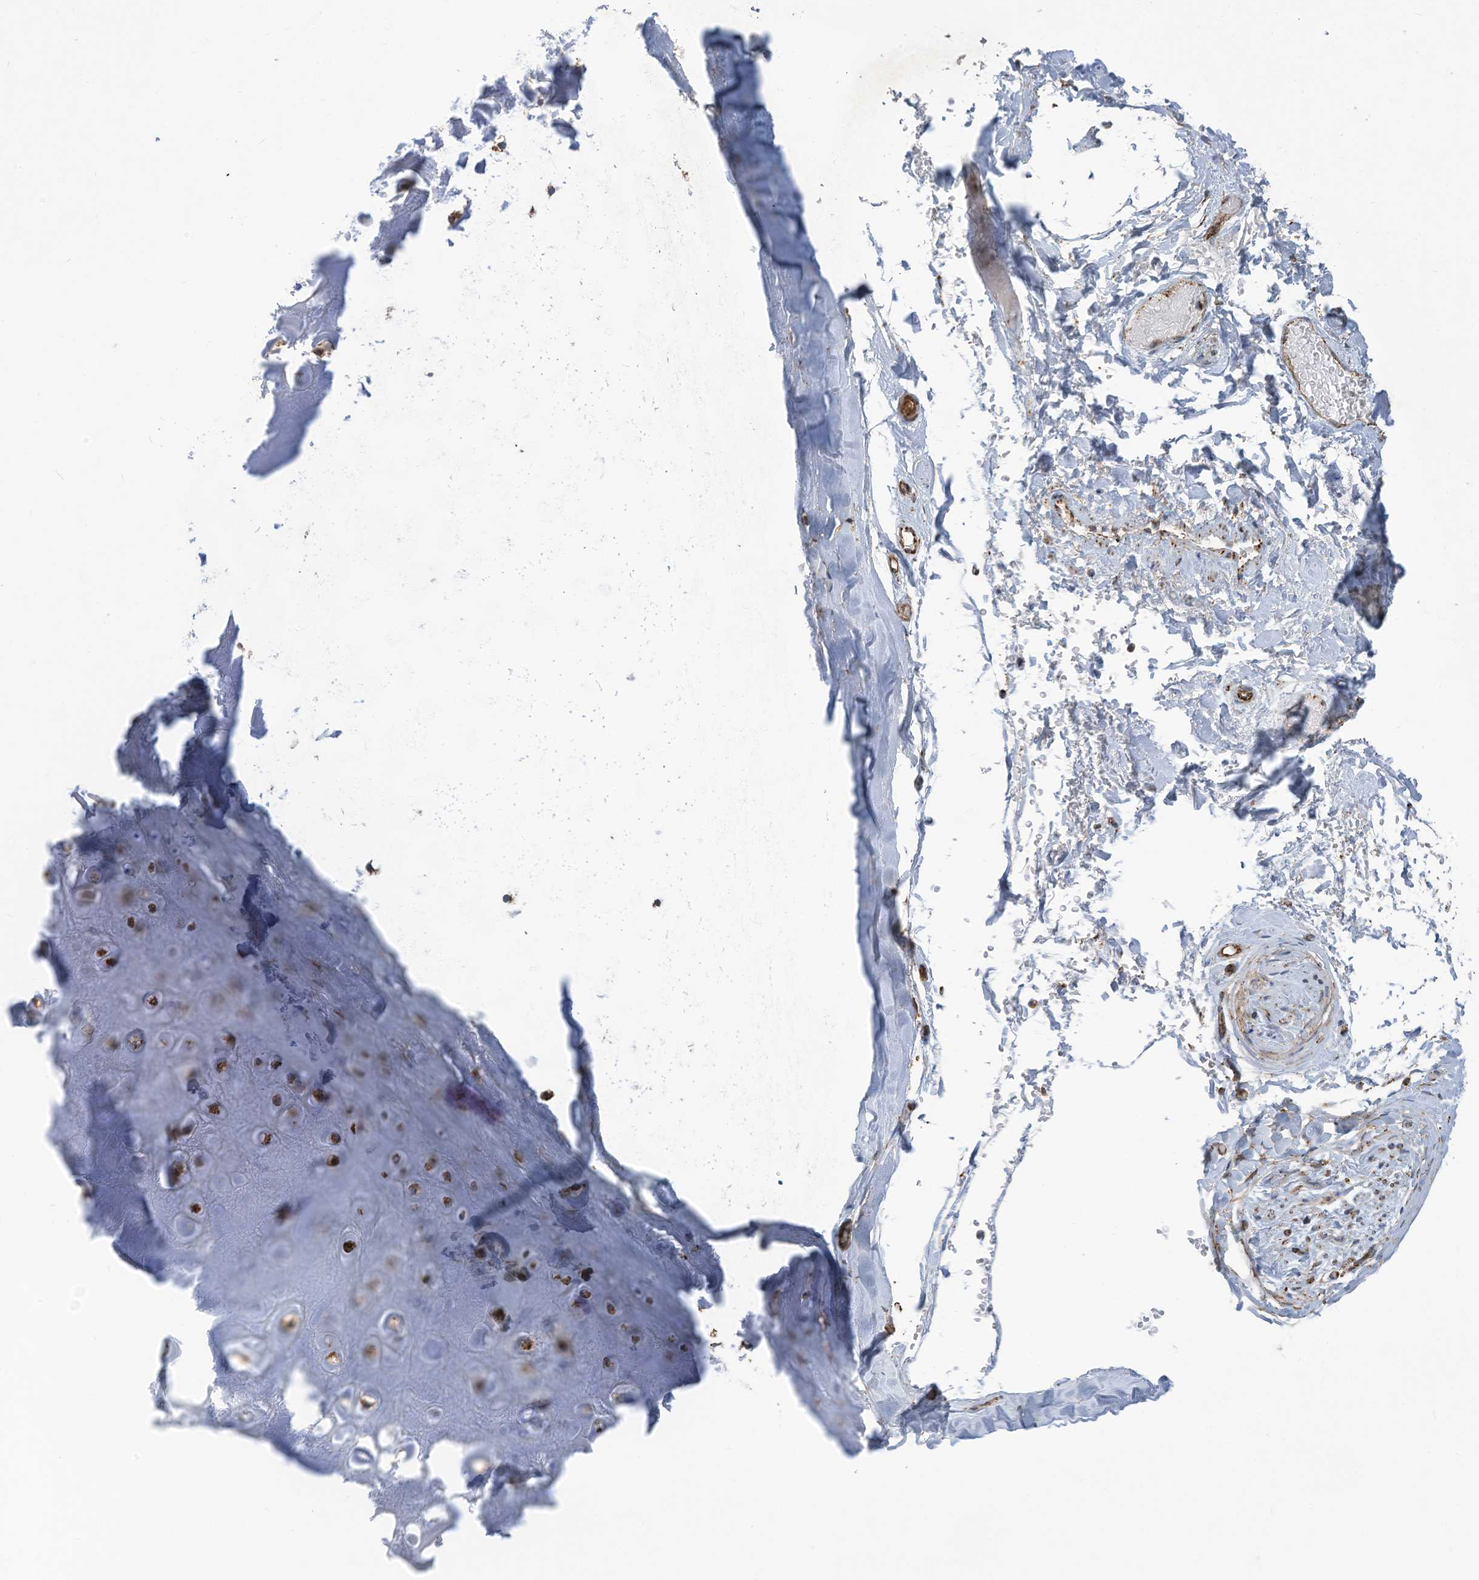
{"staining": {"intensity": "weak", "quantity": ">75%", "location": "cytoplasmic/membranous"}, "tissue": "adipose tissue", "cell_type": "Adipocytes", "image_type": "normal", "snomed": [{"axis": "morphology", "description": "Normal tissue, NOS"}, {"axis": "morphology", "description": "Basal cell carcinoma"}, {"axis": "topography", "description": "Skin"}], "caption": "Adipose tissue stained with IHC demonstrates weak cytoplasmic/membranous positivity in about >75% of adipocytes. The protein of interest is shown in brown color, while the nuclei are stained blue.", "gene": "COX10", "patient": {"sex": "female", "age": 89}}